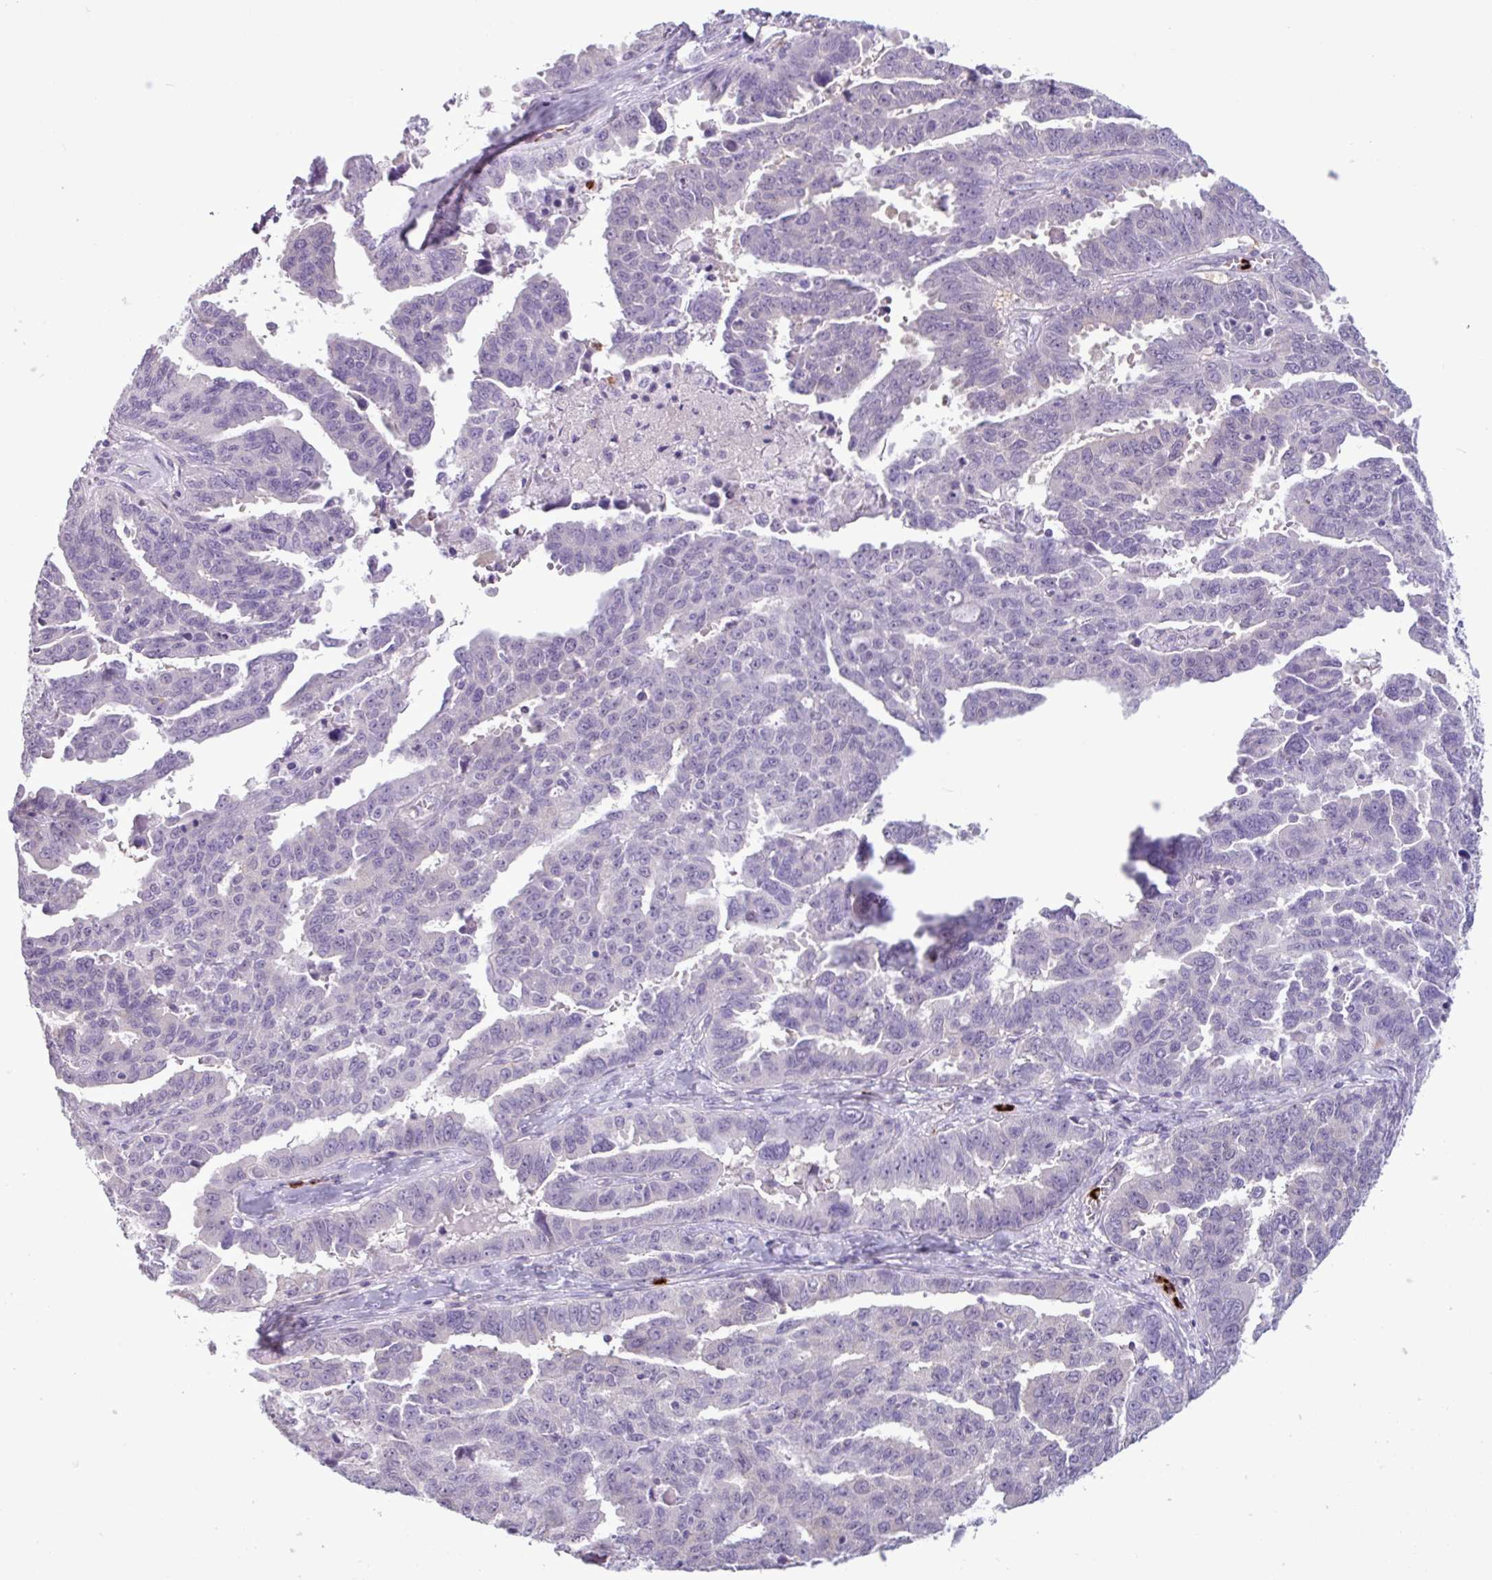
{"staining": {"intensity": "negative", "quantity": "none", "location": "none"}, "tissue": "ovarian cancer", "cell_type": "Tumor cells", "image_type": "cancer", "snomed": [{"axis": "morphology", "description": "Adenocarcinoma, NOS"}, {"axis": "morphology", "description": "Carcinoma, endometroid"}, {"axis": "topography", "description": "Ovary"}], "caption": "Tumor cells show no significant protein positivity in ovarian cancer (adenocarcinoma).", "gene": "TMEM178A", "patient": {"sex": "female", "age": 72}}